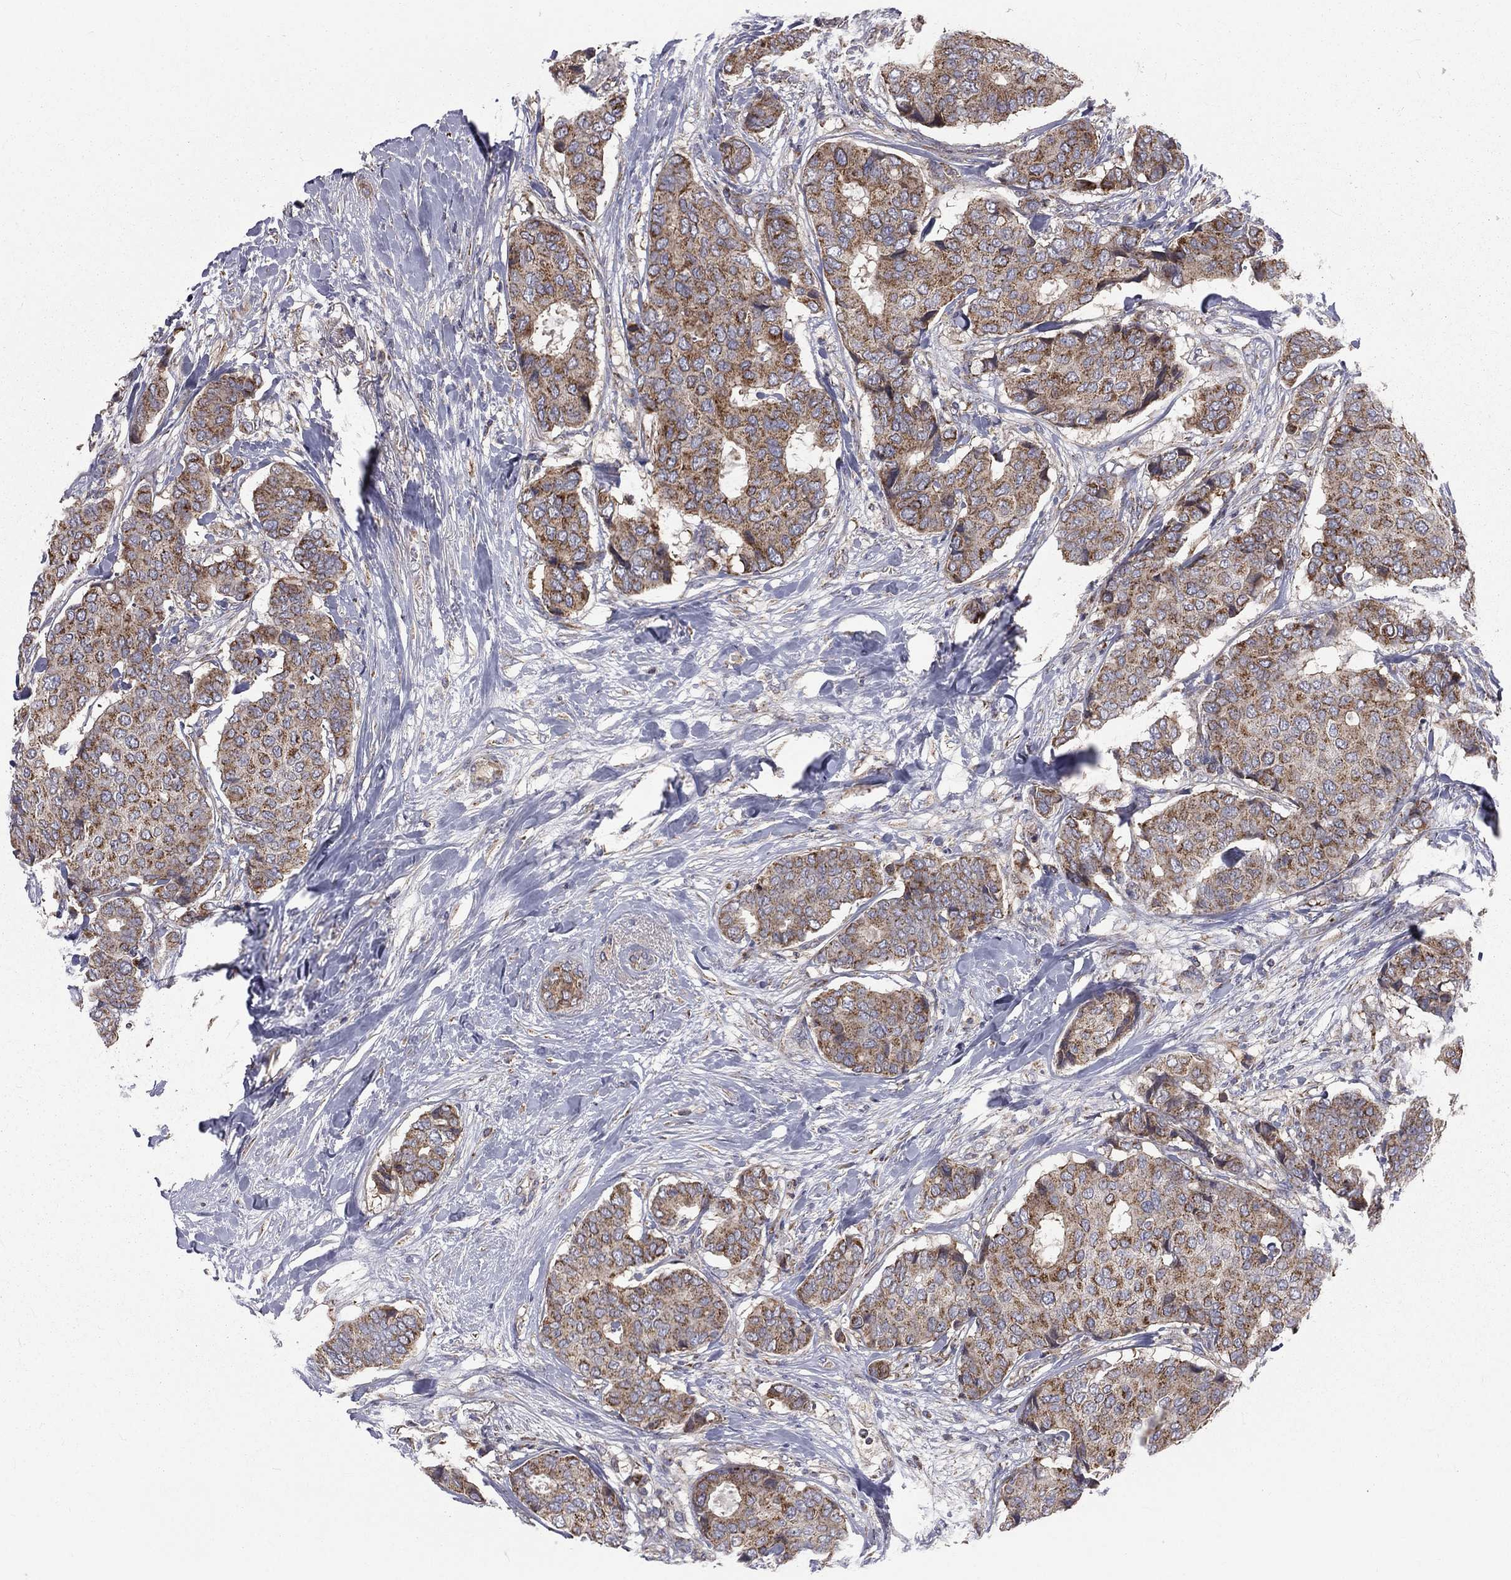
{"staining": {"intensity": "moderate", "quantity": ">75%", "location": "cytoplasmic/membranous"}, "tissue": "breast cancer", "cell_type": "Tumor cells", "image_type": "cancer", "snomed": [{"axis": "morphology", "description": "Duct carcinoma"}, {"axis": "topography", "description": "Breast"}], "caption": "Brown immunohistochemical staining in human breast cancer shows moderate cytoplasmic/membranous staining in approximately >75% of tumor cells. (DAB (3,3'-diaminobenzidine) IHC, brown staining for protein, blue staining for nuclei).", "gene": "GPD1", "patient": {"sex": "female", "age": 75}}